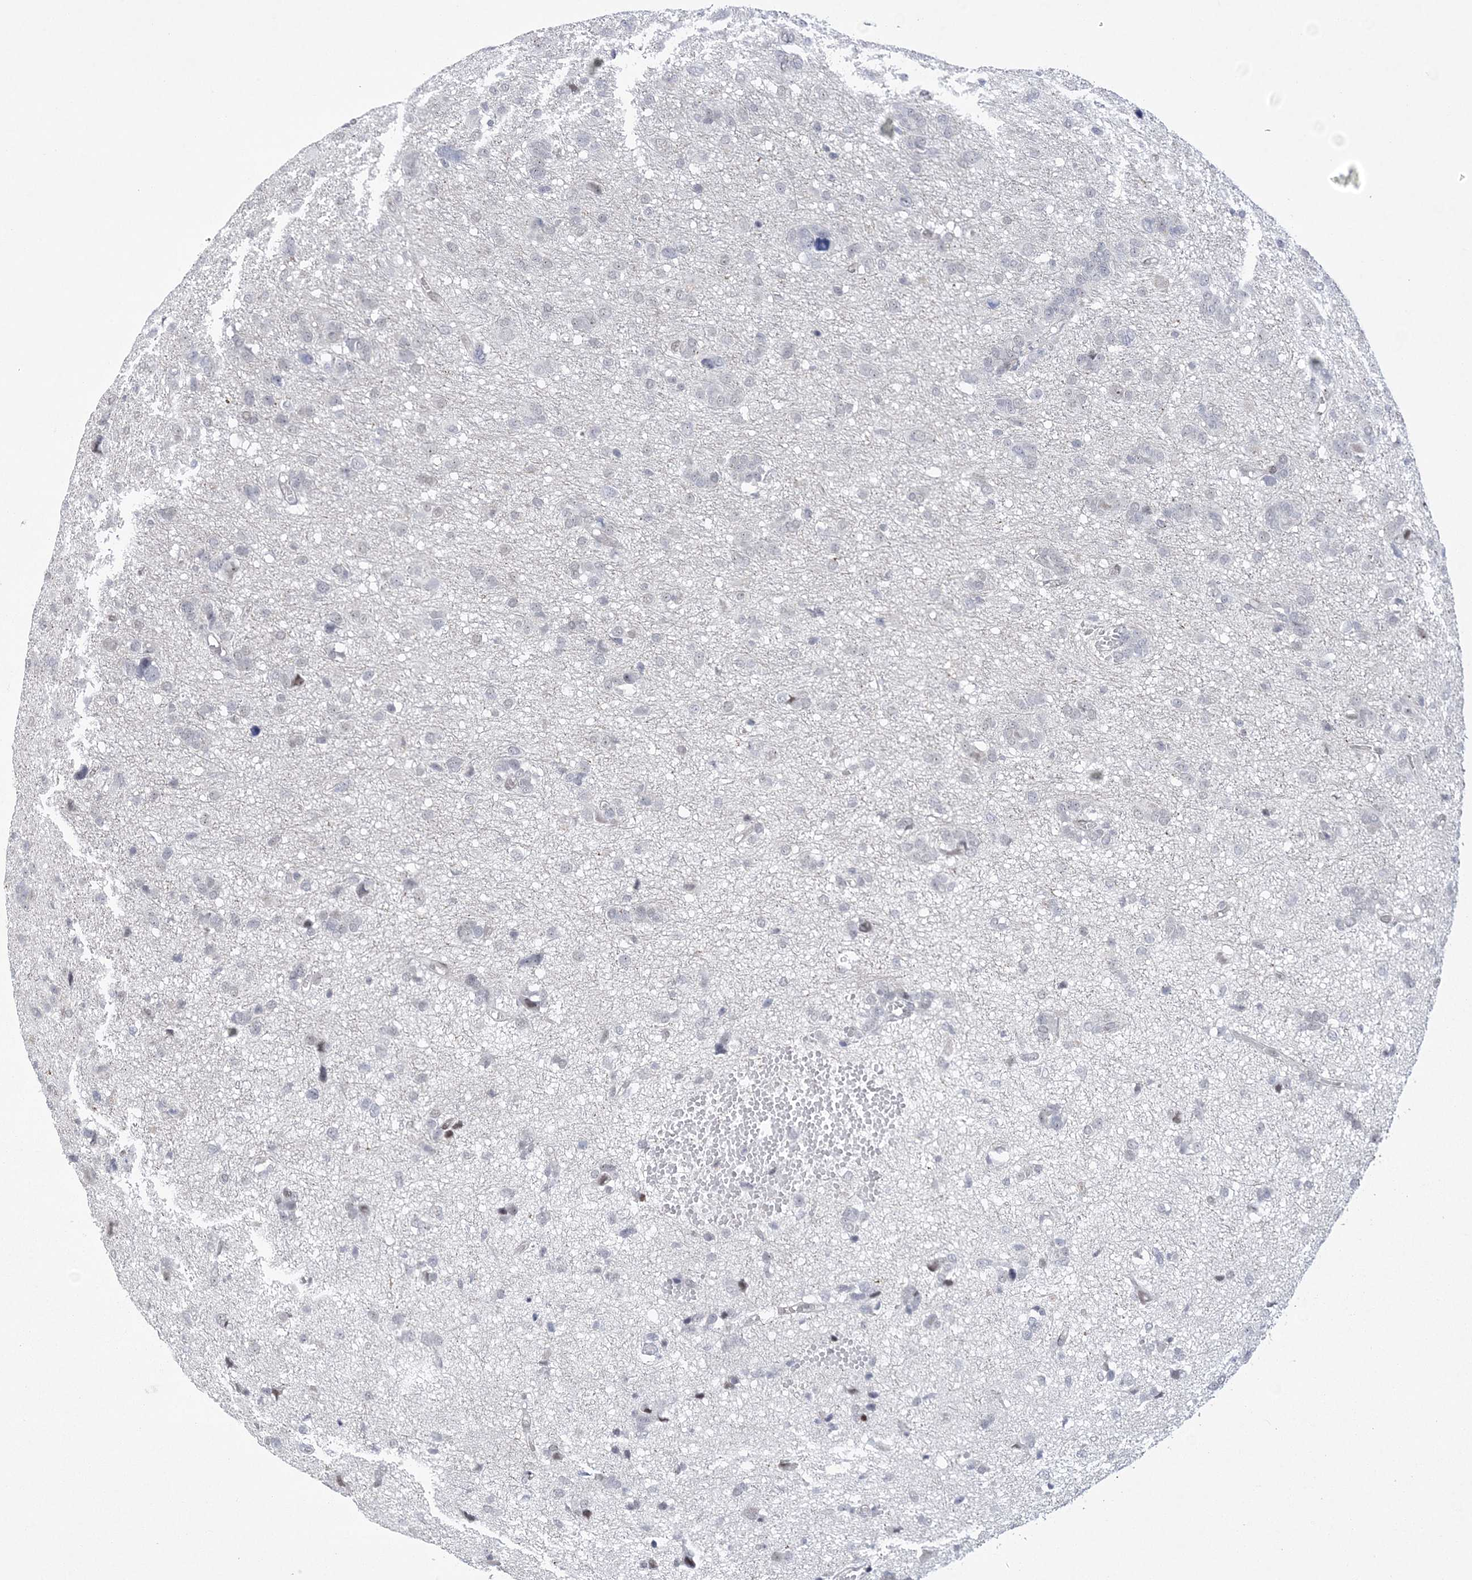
{"staining": {"intensity": "negative", "quantity": "none", "location": "none"}, "tissue": "glioma", "cell_type": "Tumor cells", "image_type": "cancer", "snomed": [{"axis": "morphology", "description": "Glioma, malignant, High grade"}, {"axis": "topography", "description": "Brain"}], "caption": "DAB immunohistochemical staining of glioma displays no significant expression in tumor cells.", "gene": "HOMEZ", "patient": {"sex": "female", "age": 59}}